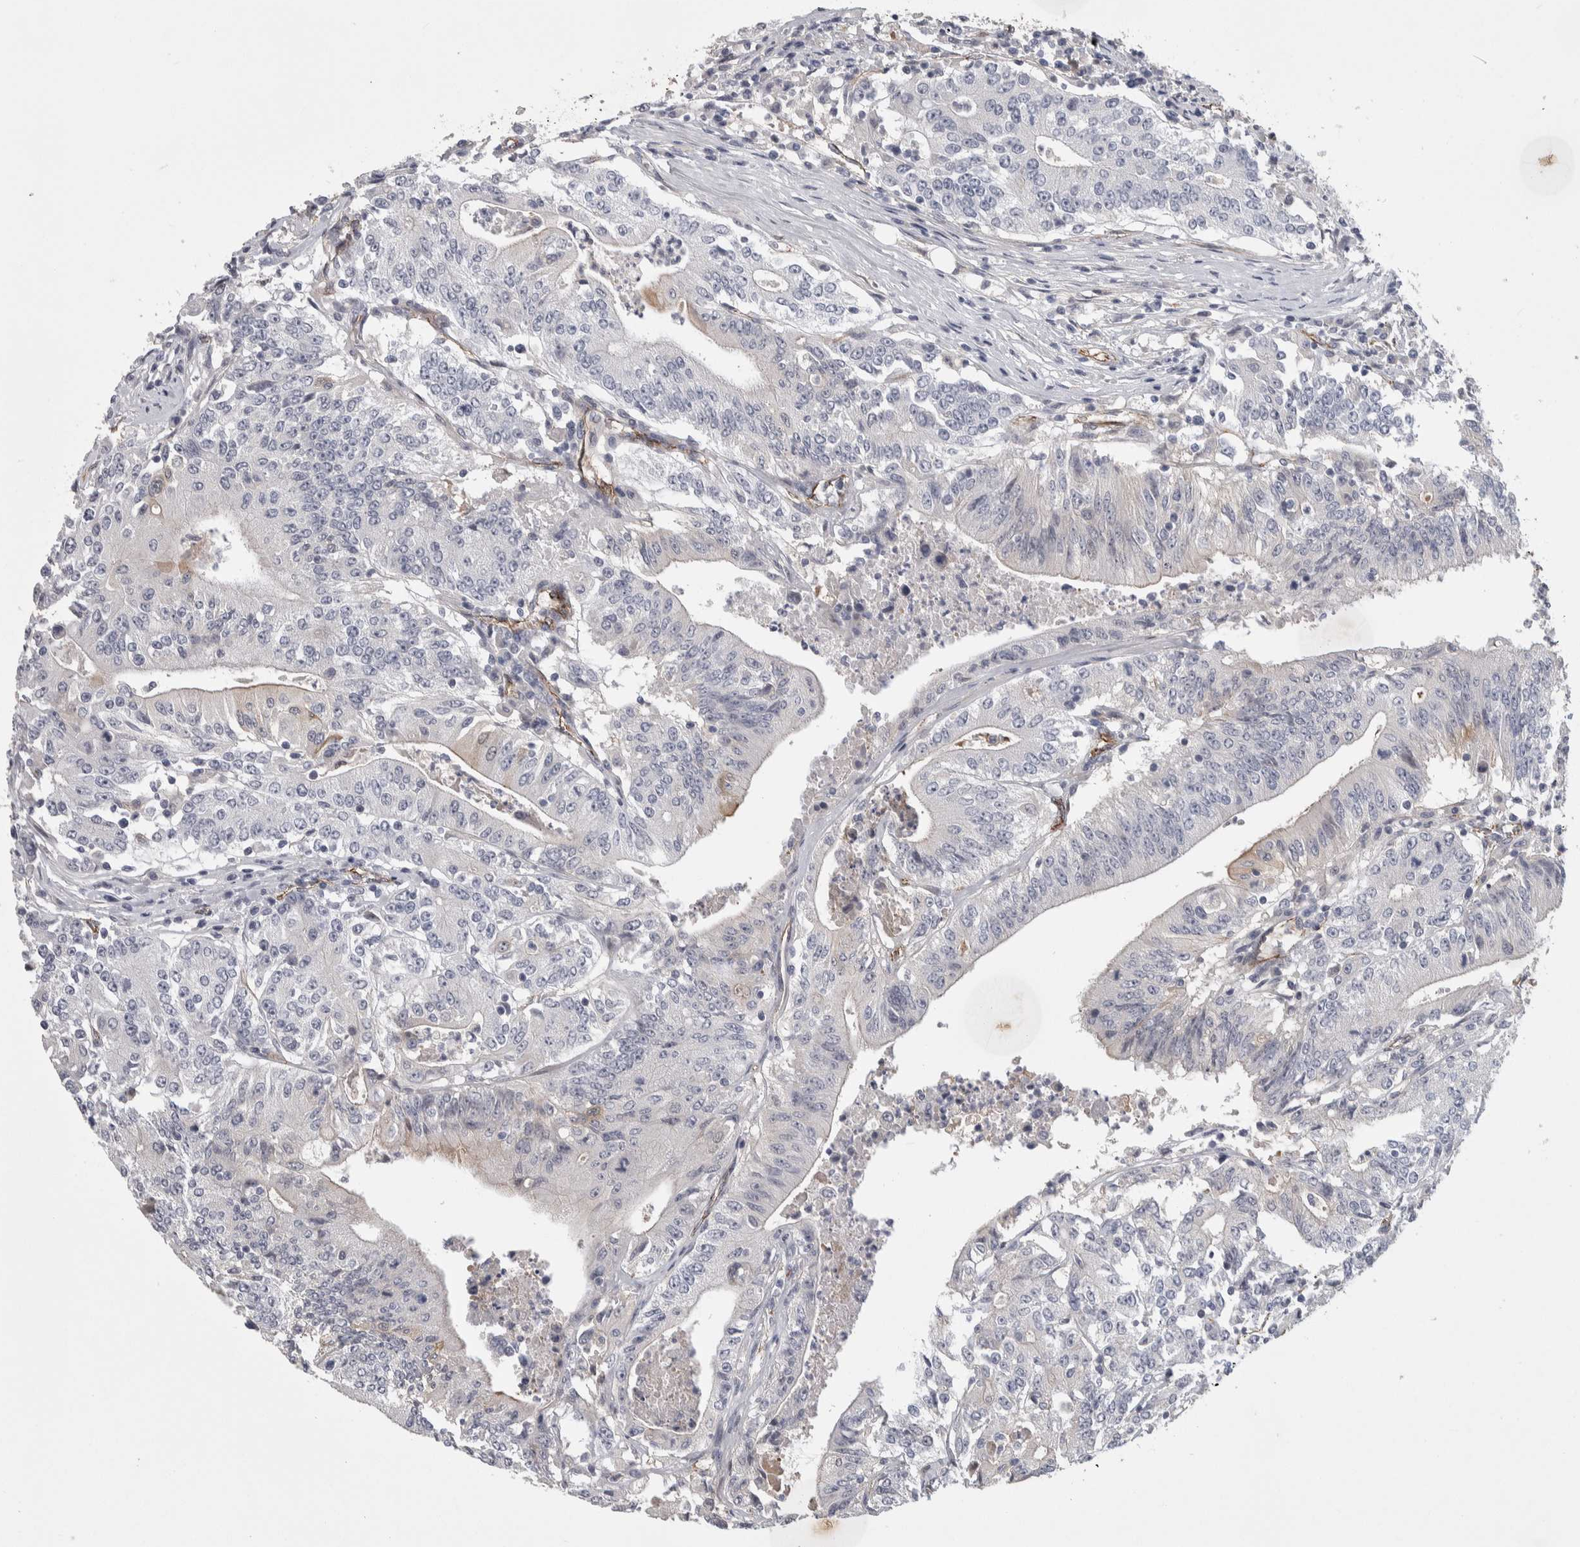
{"staining": {"intensity": "negative", "quantity": "none", "location": "none"}, "tissue": "colorectal cancer", "cell_type": "Tumor cells", "image_type": "cancer", "snomed": [{"axis": "morphology", "description": "Adenocarcinoma, NOS"}, {"axis": "topography", "description": "Colon"}], "caption": "The micrograph shows no staining of tumor cells in colorectal cancer (adenocarcinoma). (DAB immunohistochemistry (IHC), high magnification).", "gene": "ZNF862", "patient": {"sex": "female", "age": 77}}